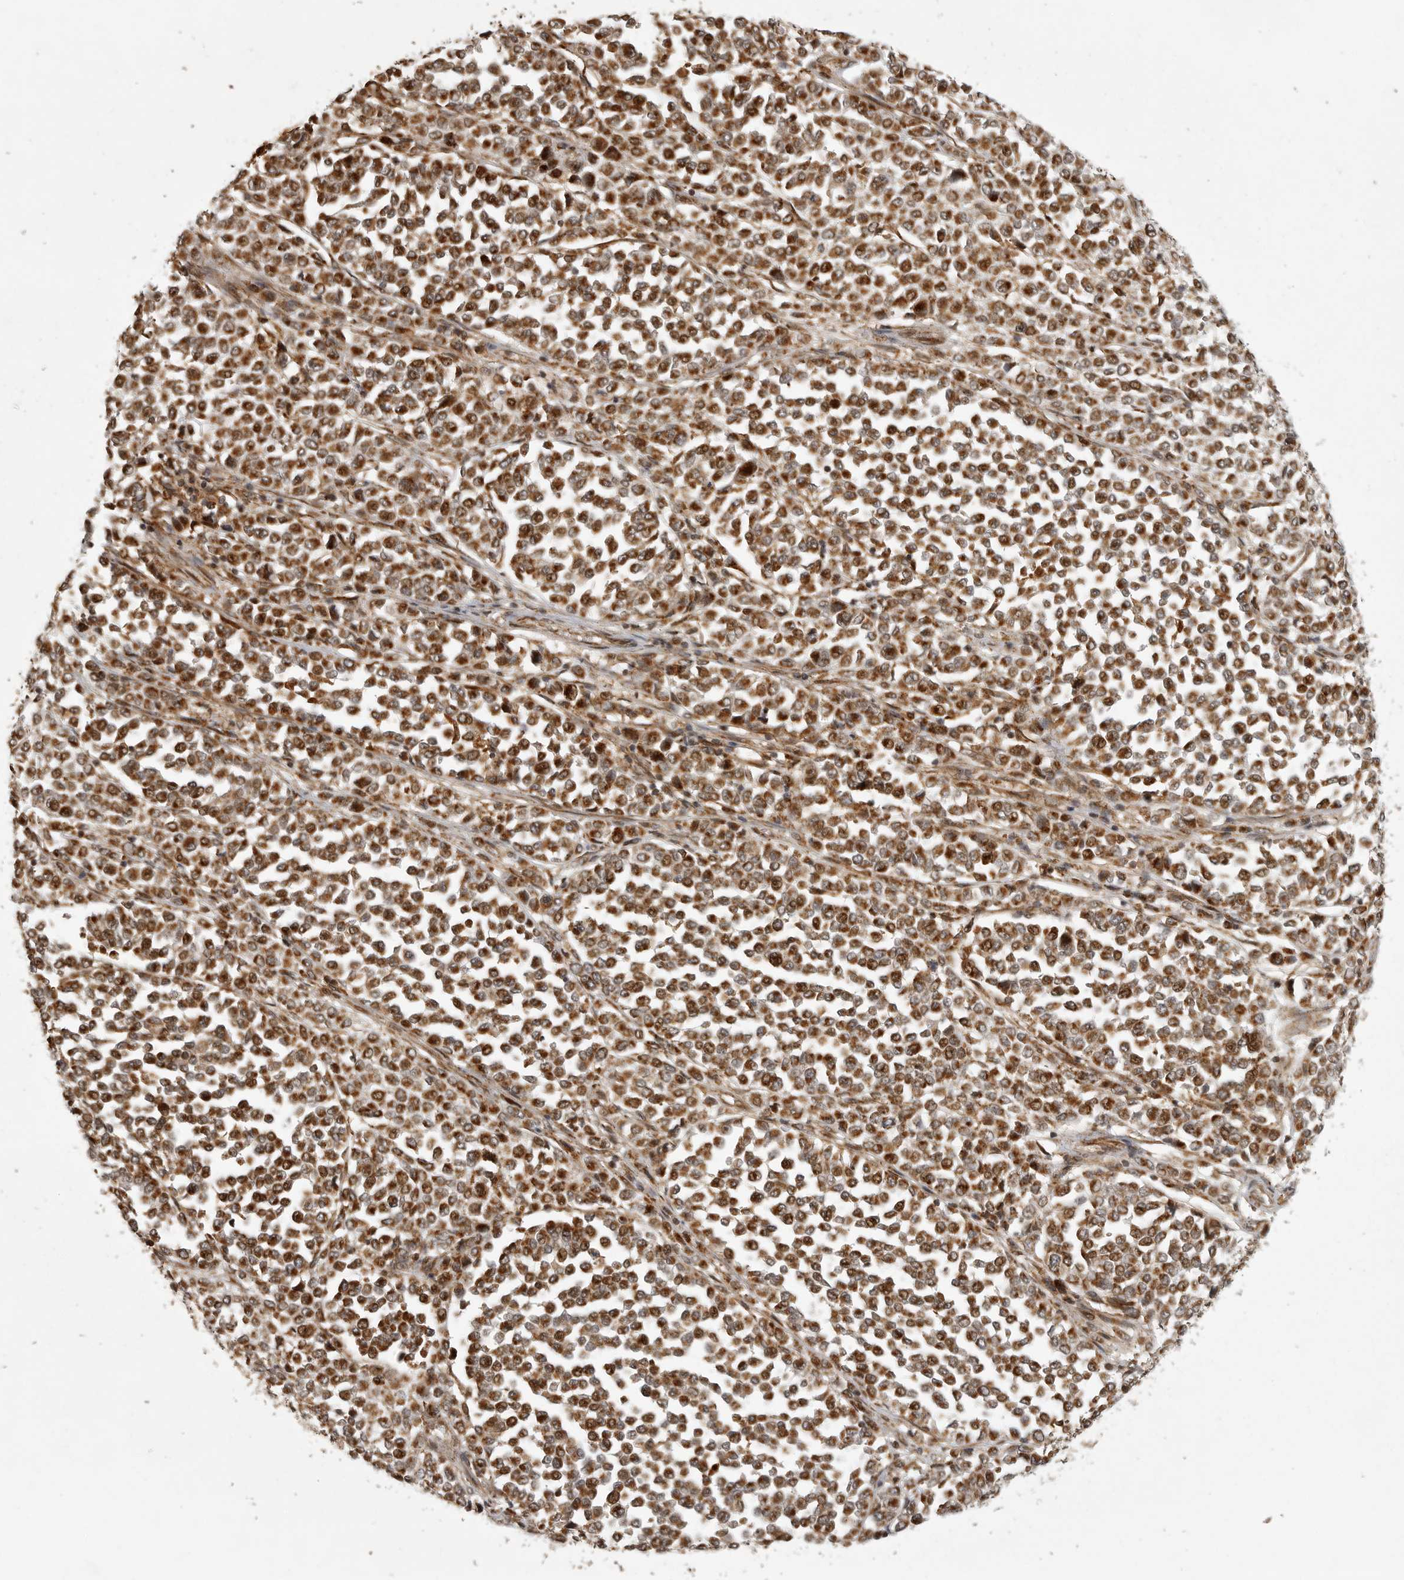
{"staining": {"intensity": "strong", "quantity": ">75%", "location": "cytoplasmic/membranous"}, "tissue": "melanoma", "cell_type": "Tumor cells", "image_type": "cancer", "snomed": [{"axis": "morphology", "description": "Malignant melanoma, Metastatic site"}, {"axis": "topography", "description": "Pancreas"}], "caption": "IHC of malignant melanoma (metastatic site) displays high levels of strong cytoplasmic/membranous staining in about >75% of tumor cells. (Brightfield microscopy of DAB IHC at high magnification).", "gene": "NARS2", "patient": {"sex": "female", "age": 30}}